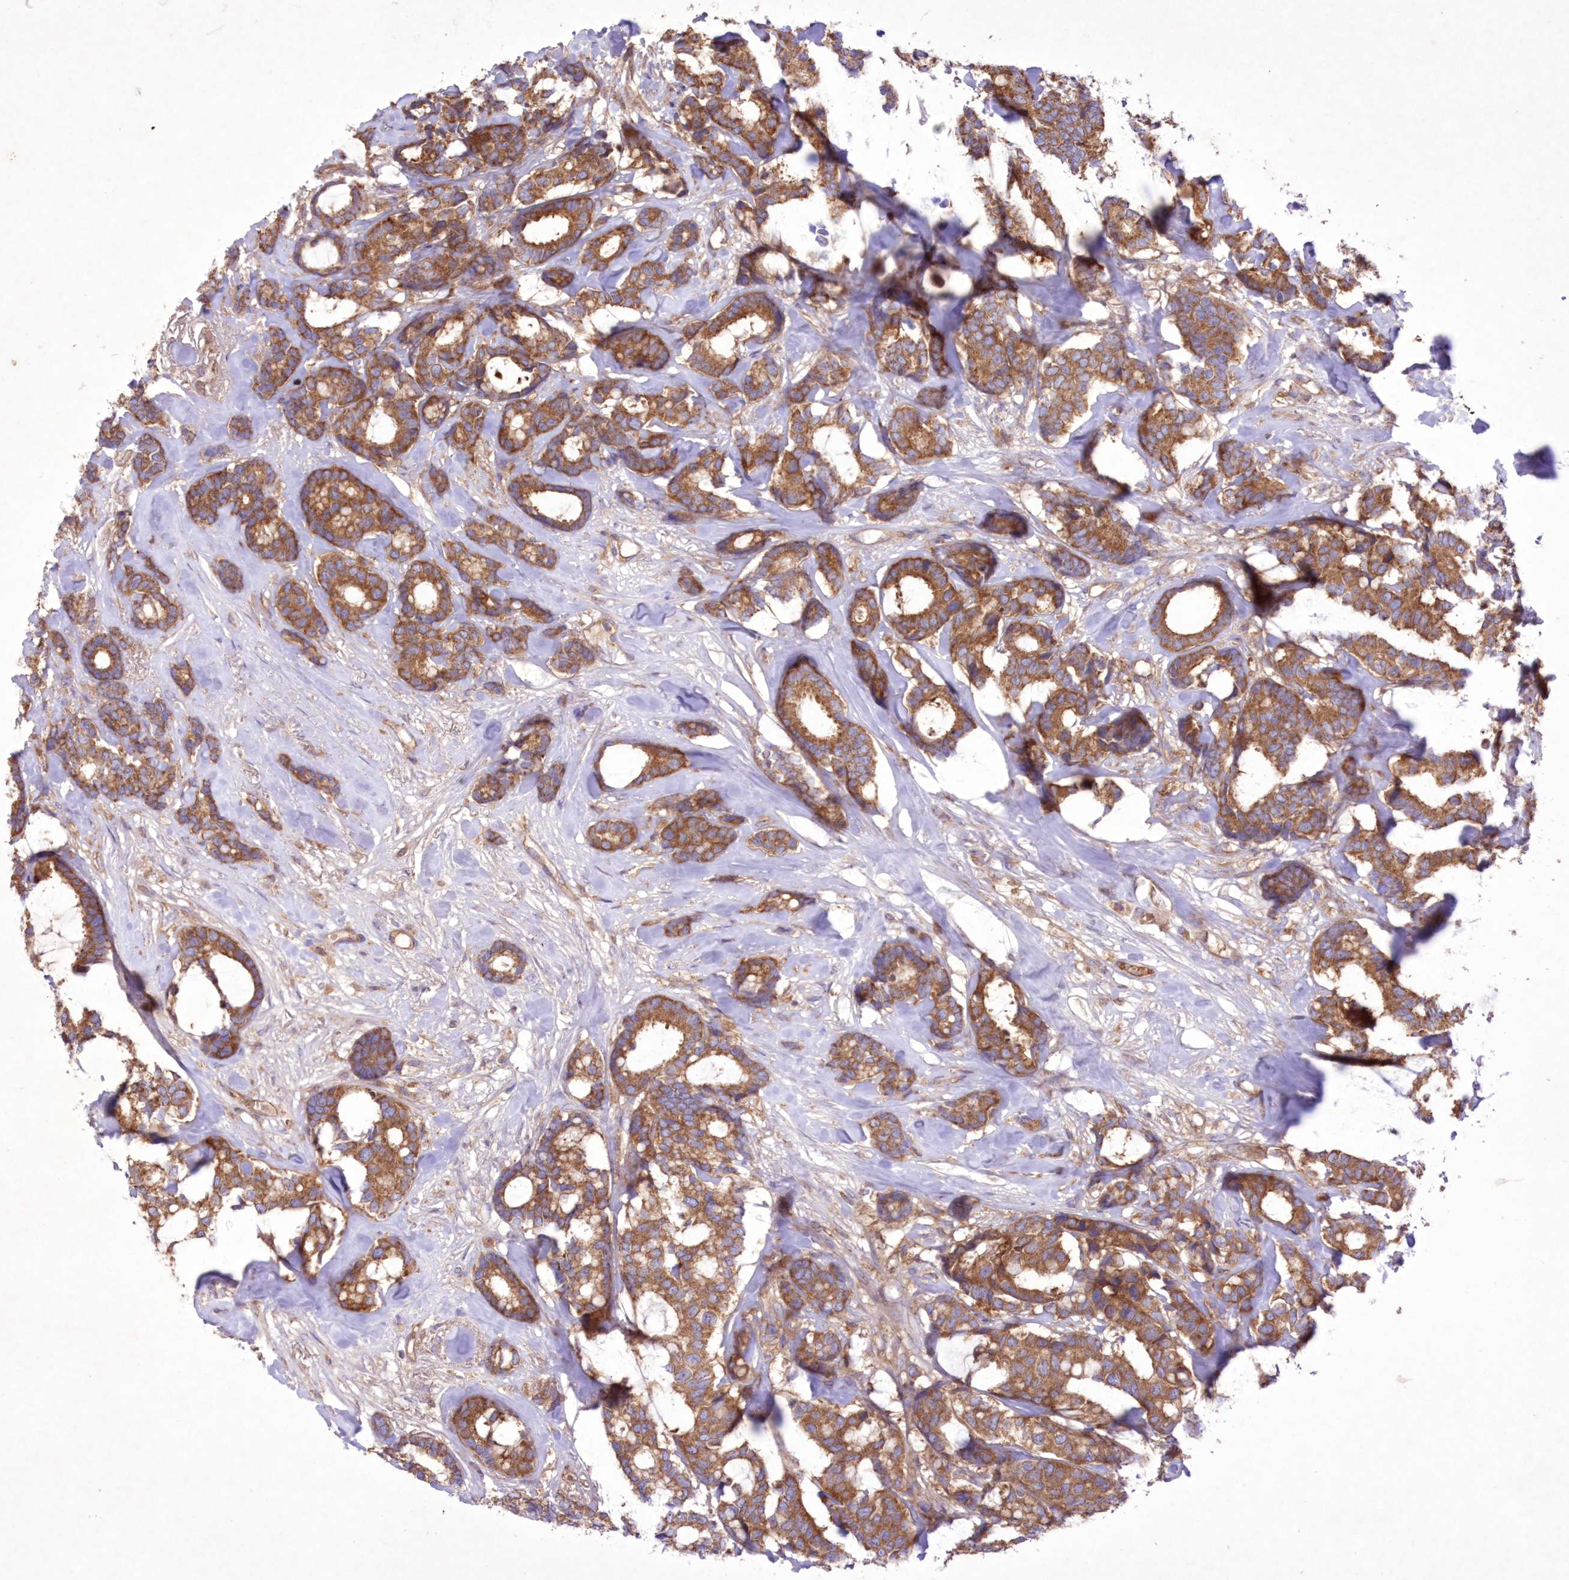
{"staining": {"intensity": "moderate", "quantity": ">75%", "location": "cytoplasmic/membranous"}, "tissue": "breast cancer", "cell_type": "Tumor cells", "image_type": "cancer", "snomed": [{"axis": "morphology", "description": "Duct carcinoma"}, {"axis": "topography", "description": "Breast"}], "caption": "An IHC image of neoplastic tissue is shown. Protein staining in brown labels moderate cytoplasmic/membranous positivity in breast cancer (intraductal carcinoma) within tumor cells. (brown staining indicates protein expression, while blue staining denotes nuclei).", "gene": "FCHO2", "patient": {"sex": "female", "age": 87}}